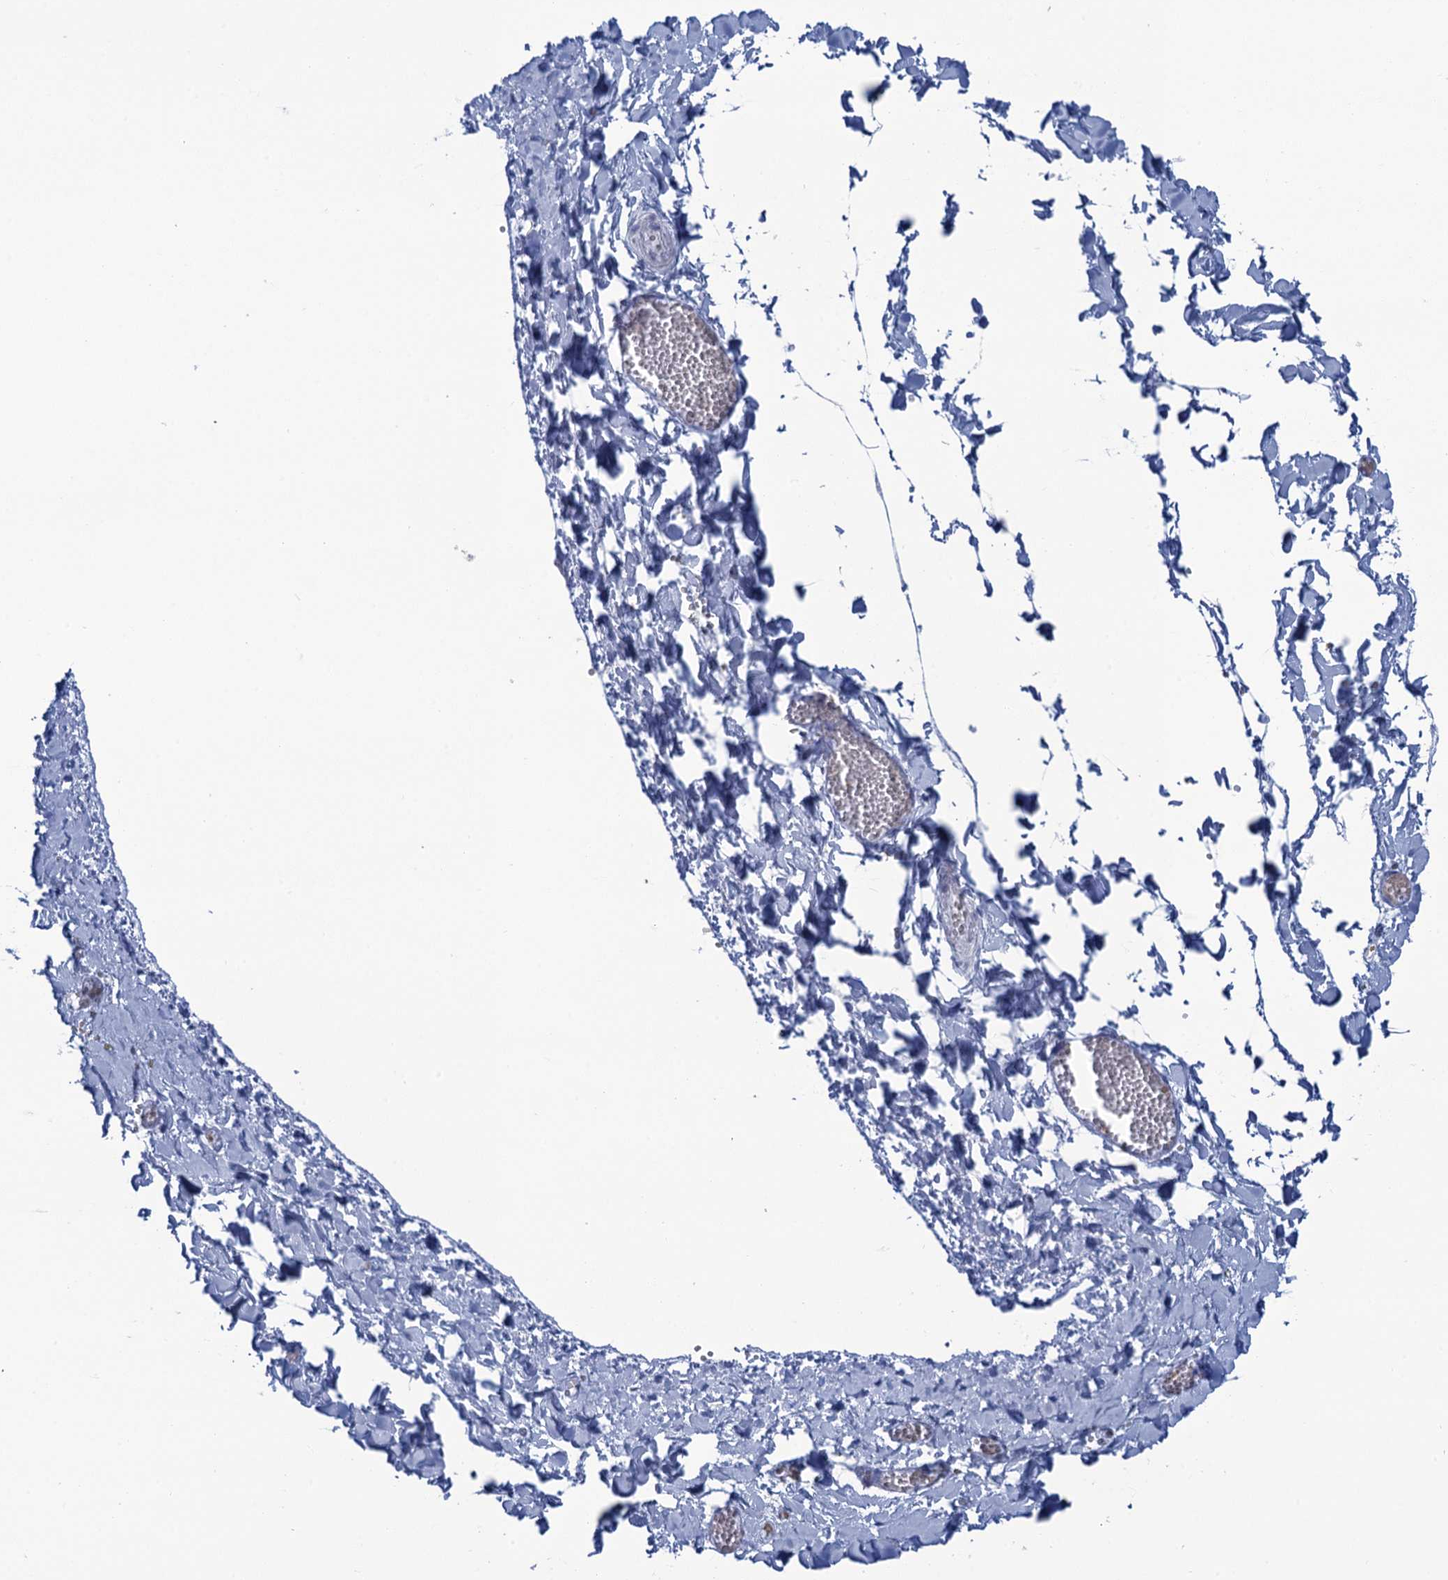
{"staining": {"intensity": "negative", "quantity": "none", "location": "none"}, "tissue": "adipose tissue", "cell_type": "Adipocytes", "image_type": "normal", "snomed": [{"axis": "morphology", "description": "Normal tissue, NOS"}, {"axis": "topography", "description": "Gallbladder"}, {"axis": "topography", "description": "Peripheral nerve tissue"}], "caption": "IHC image of unremarkable human adipose tissue stained for a protein (brown), which reveals no staining in adipocytes. (DAB (3,3'-diaminobenzidine) immunohistochemistry with hematoxylin counter stain).", "gene": "CALML5", "patient": {"sex": "male", "age": 38}}